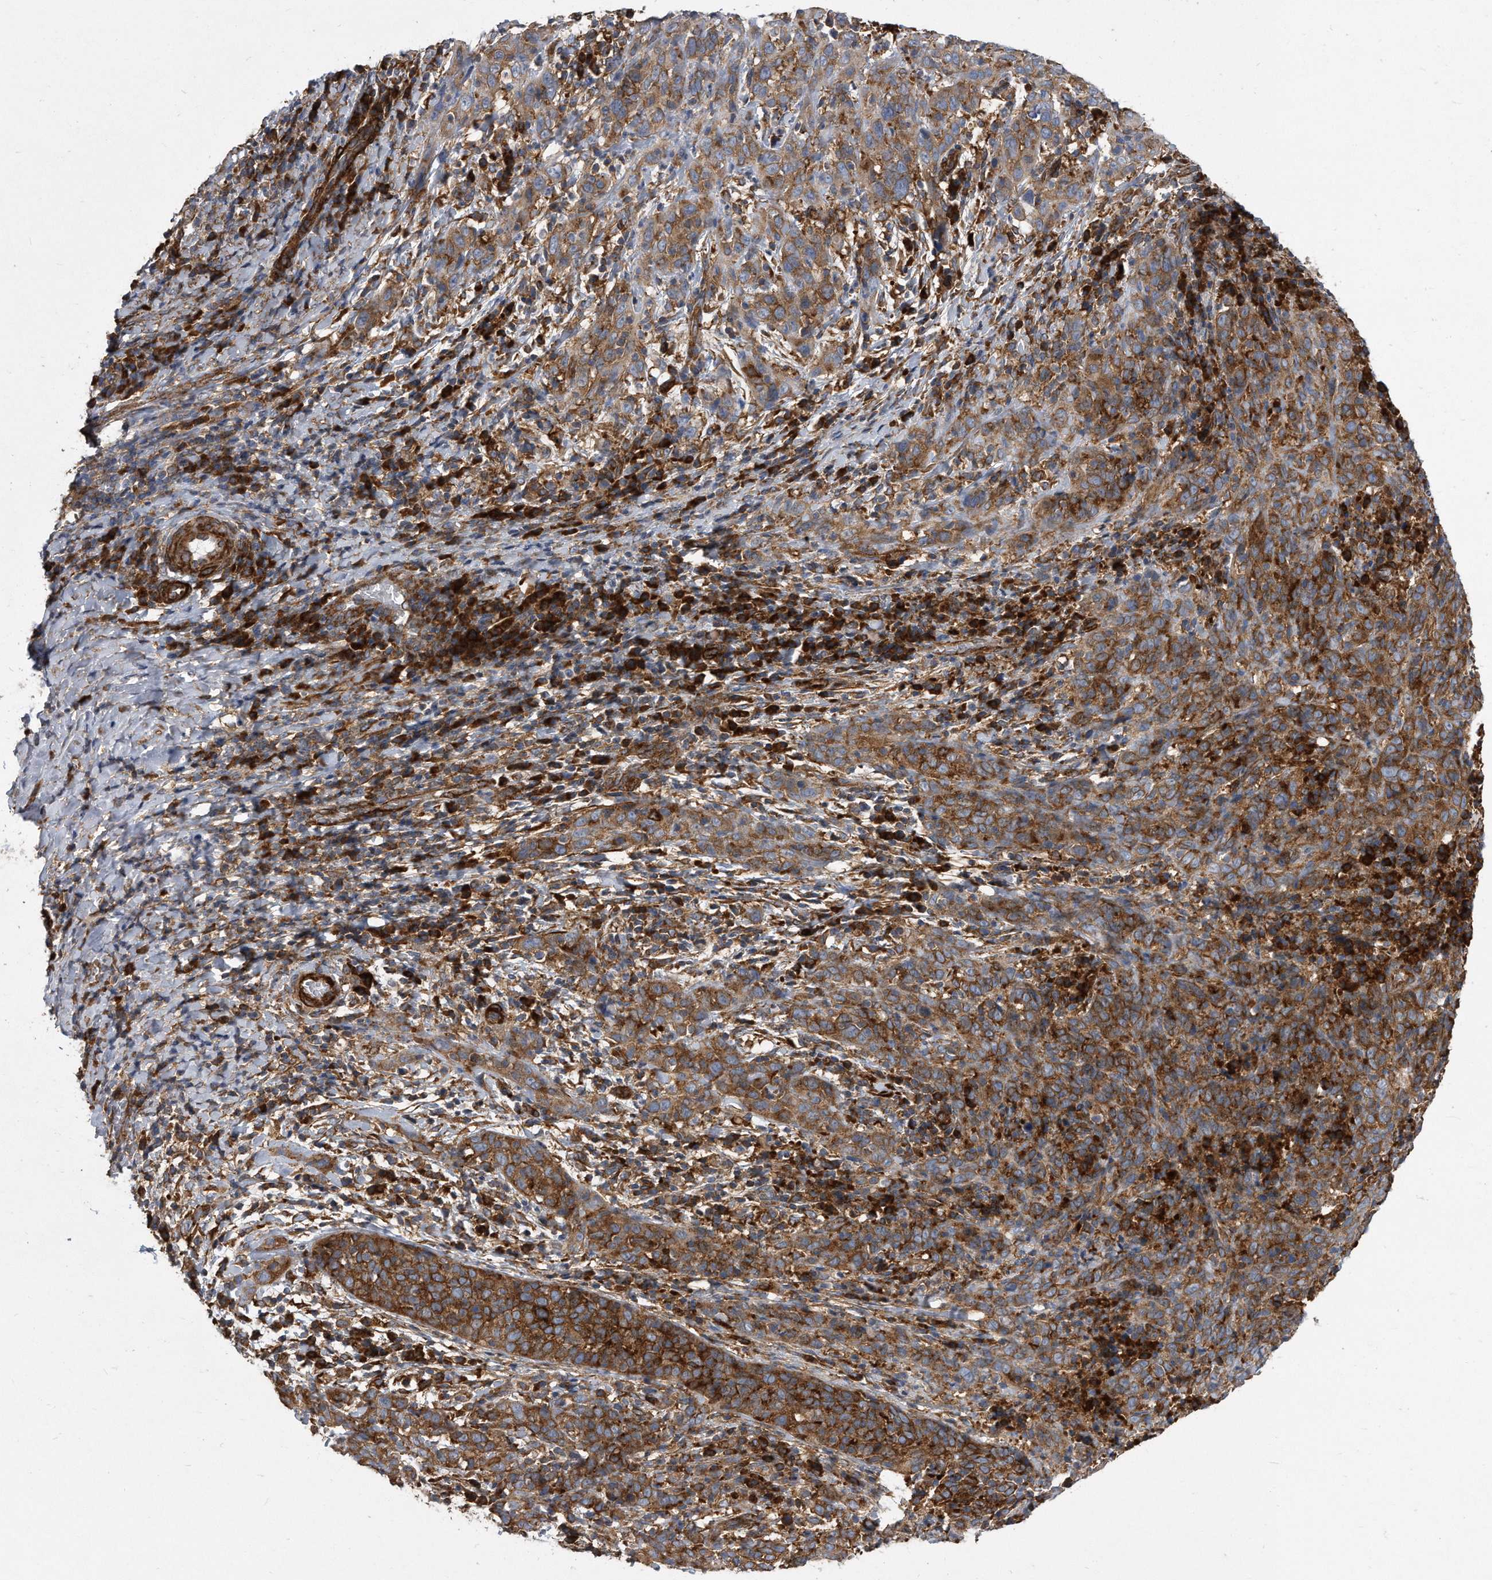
{"staining": {"intensity": "moderate", "quantity": ">75%", "location": "cytoplasmic/membranous"}, "tissue": "cervical cancer", "cell_type": "Tumor cells", "image_type": "cancer", "snomed": [{"axis": "morphology", "description": "Squamous cell carcinoma, NOS"}, {"axis": "topography", "description": "Cervix"}], "caption": "IHC image of human cervical cancer stained for a protein (brown), which exhibits medium levels of moderate cytoplasmic/membranous positivity in about >75% of tumor cells.", "gene": "EIF2B4", "patient": {"sex": "female", "age": 46}}